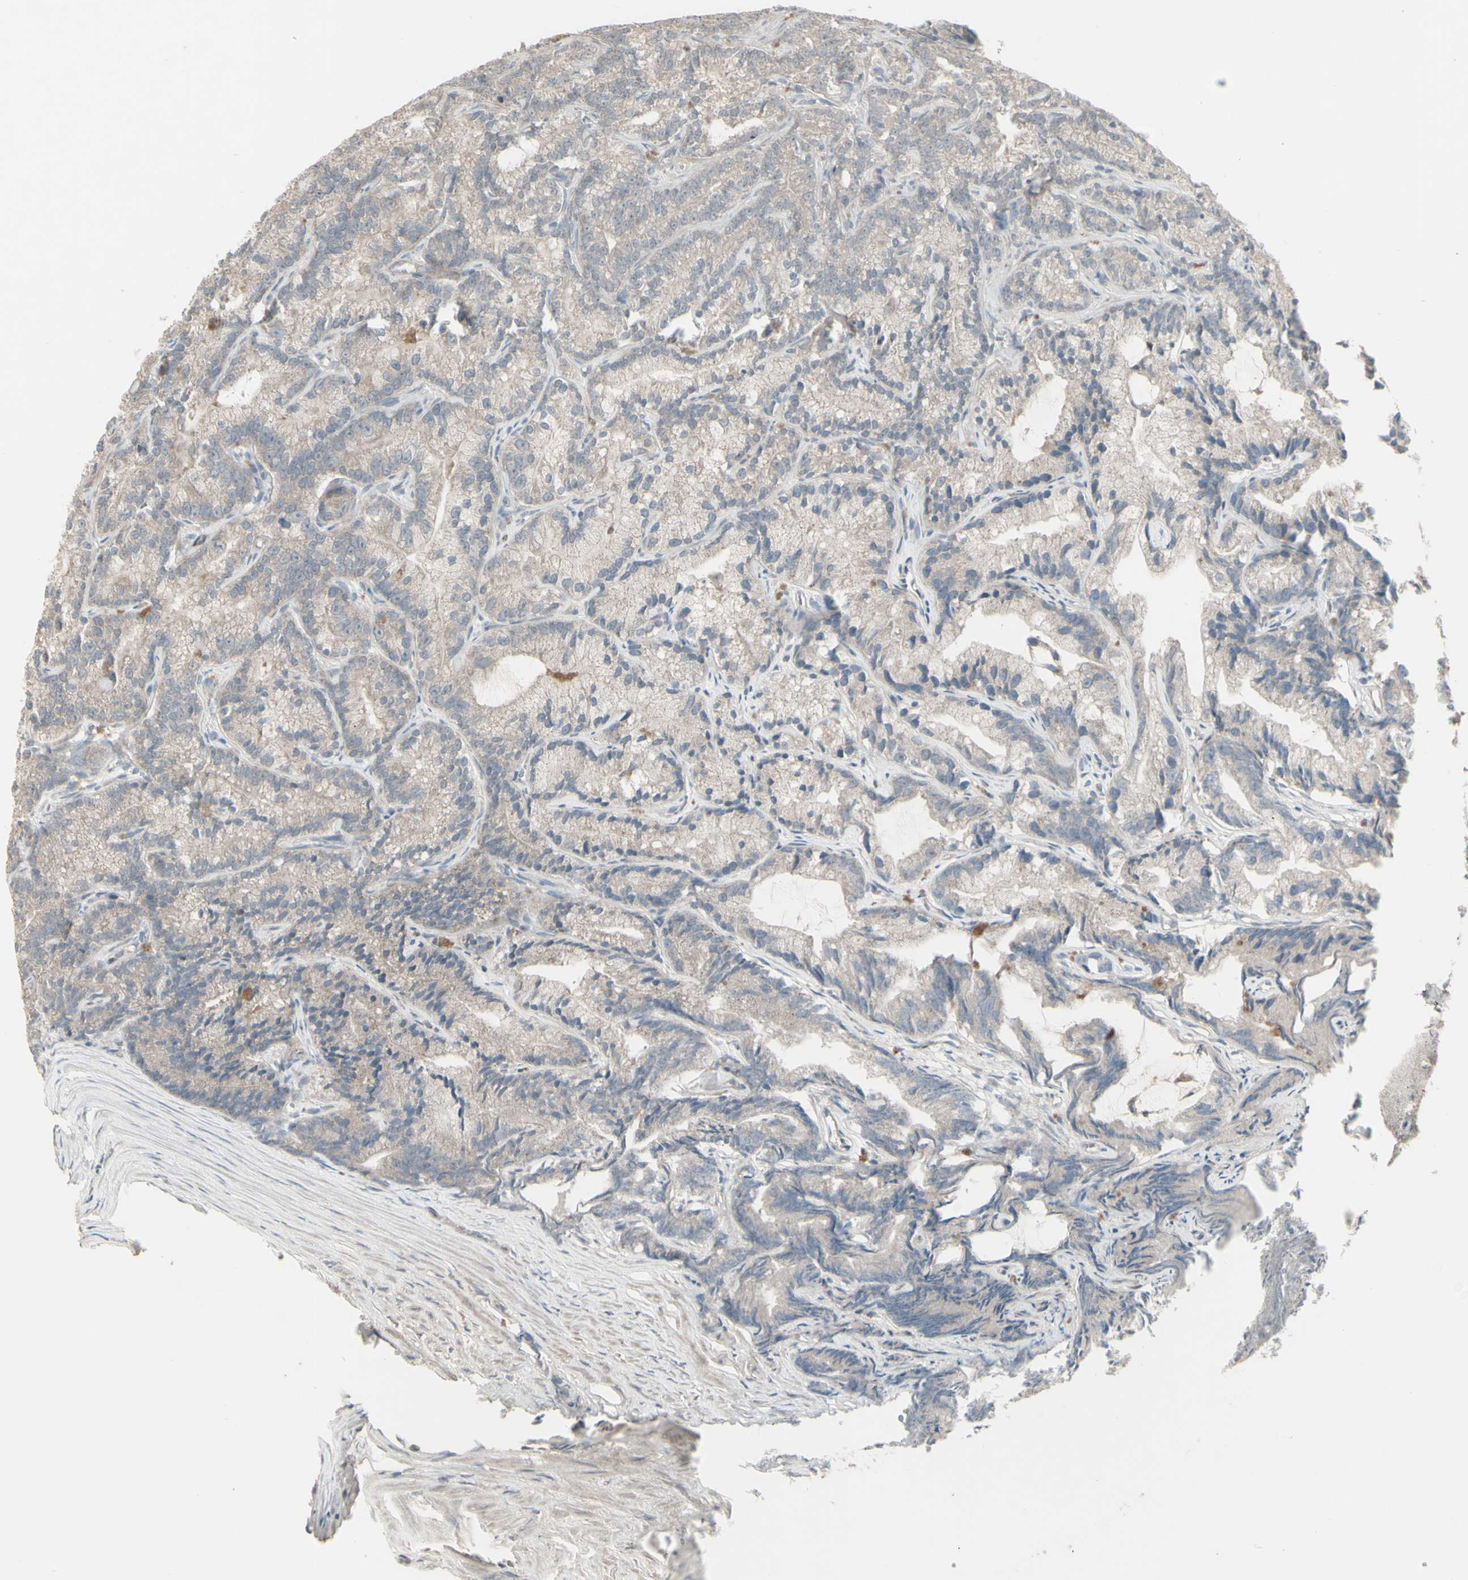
{"staining": {"intensity": "weak", "quantity": "25%-75%", "location": "cytoplasmic/membranous"}, "tissue": "prostate cancer", "cell_type": "Tumor cells", "image_type": "cancer", "snomed": [{"axis": "morphology", "description": "Adenocarcinoma, Low grade"}, {"axis": "topography", "description": "Prostate"}], "caption": "Protein staining by immunohistochemistry exhibits weak cytoplasmic/membranous expression in approximately 25%-75% of tumor cells in prostate adenocarcinoma (low-grade).", "gene": "CSK", "patient": {"sex": "male", "age": 89}}